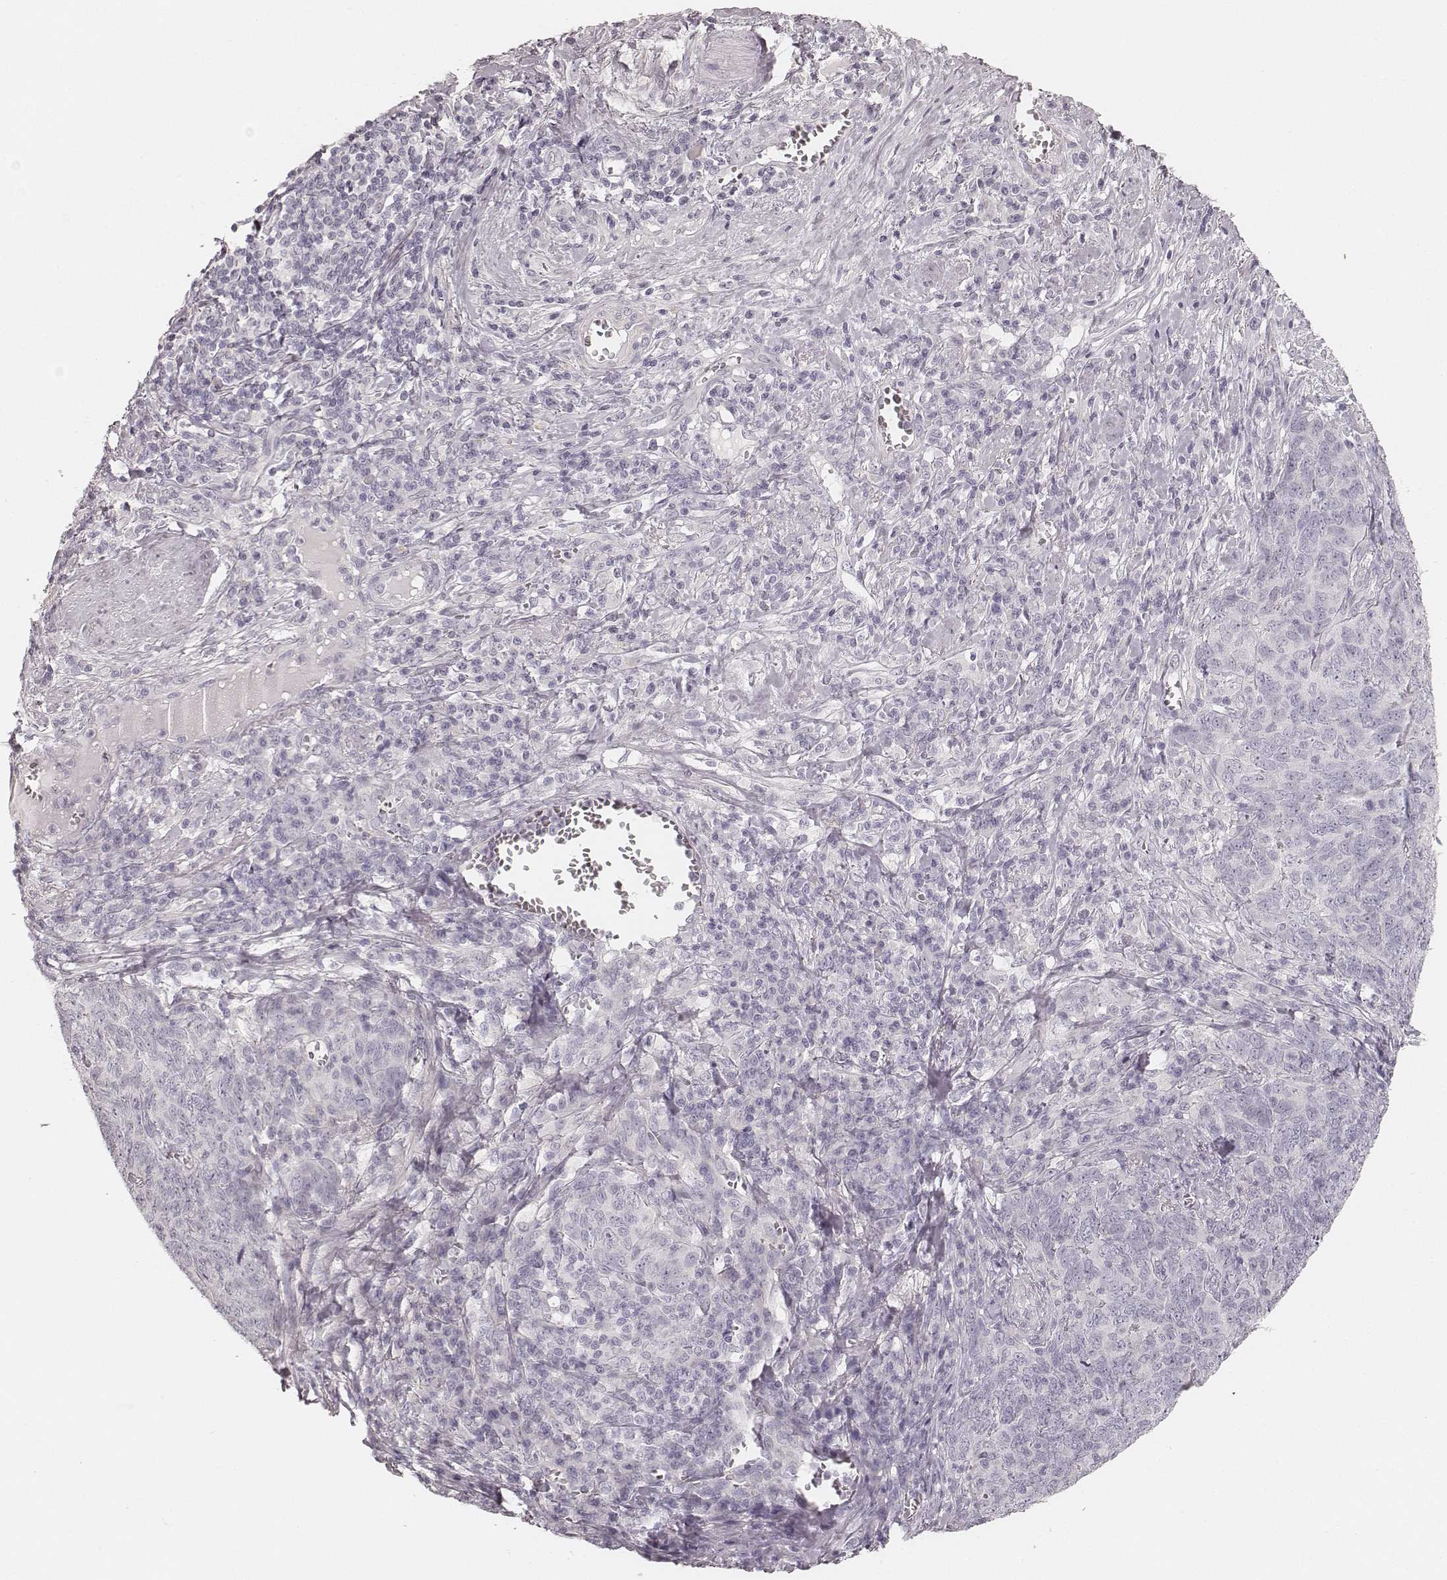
{"staining": {"intensity": "negative", "quantity": "none", "location": "none"}, "tissue": "skin cancer", "cell_type": "Tumor cells", "image_type": "cancer", "snomed": [{"axis": "morphology", "description": "Squamous cell carcinoma, NOS"}, {"axis": "topography", "description": "Skin"}, {"axis": "topography", "description": "Anal"}], "caption": "Protein analysis of skin squamous cell carcinoma reveals no significant expression in tumor cells.", "gene": "HNF4G", "patient": {"sex": "female", "age": 51}}